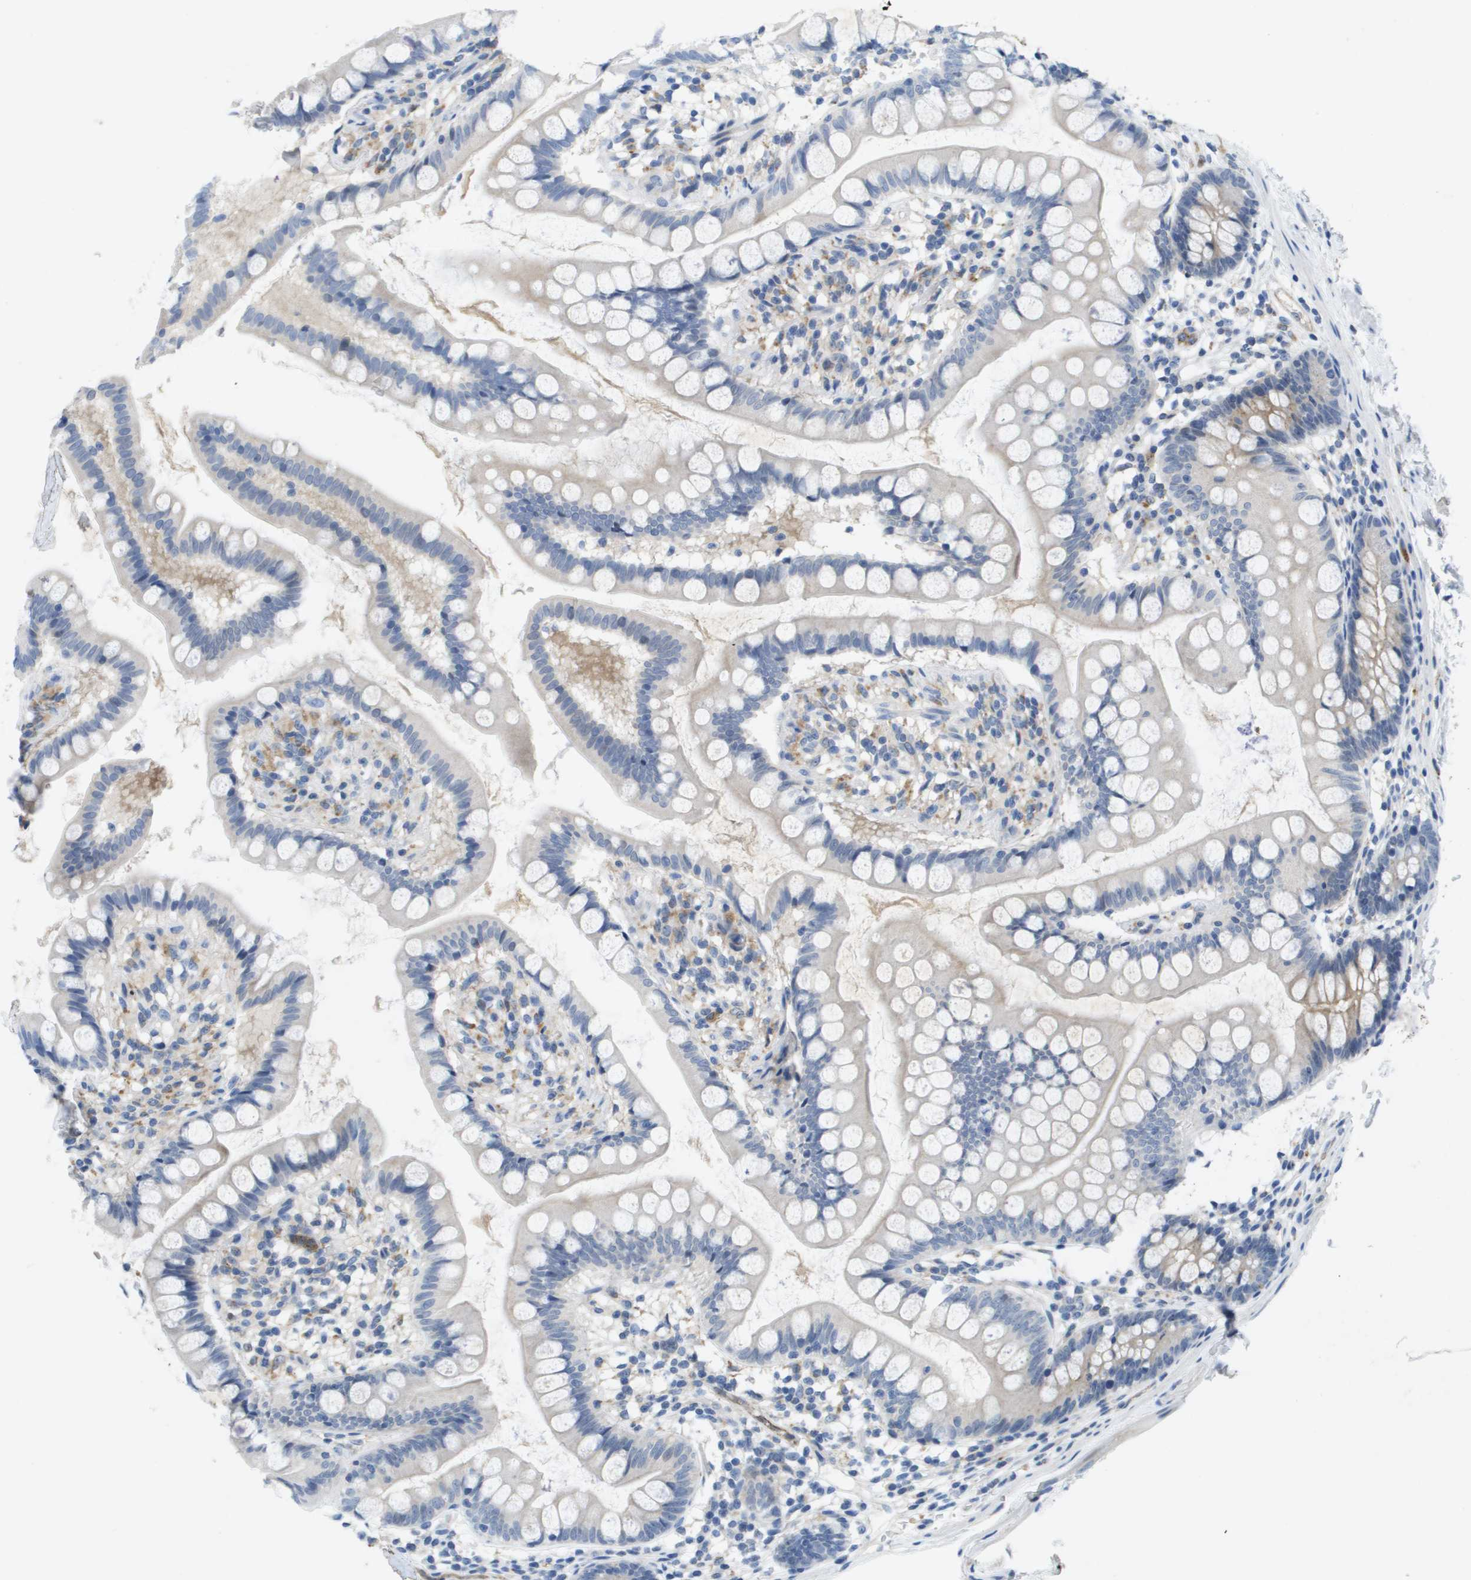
{"staining": {"intensity": "weak", "quantity": "<25%", "location": "cytoplasmic/membranous"}, "tissue": "small intestine", "cell_type": "Glandular cells", "image_type": "normal", "snomed": [{"axis": "morphology", "description": "Normal tissue, NOS"}, {"axis": "topography", "description": "Small intestine"}], "caption": "Human small intestine stained for a protein using immunohistochemistry (IHC) exhibits no staining in glandular cells.", "gene": "LIPG", "patient": {"sex": "female", "age": 84}}